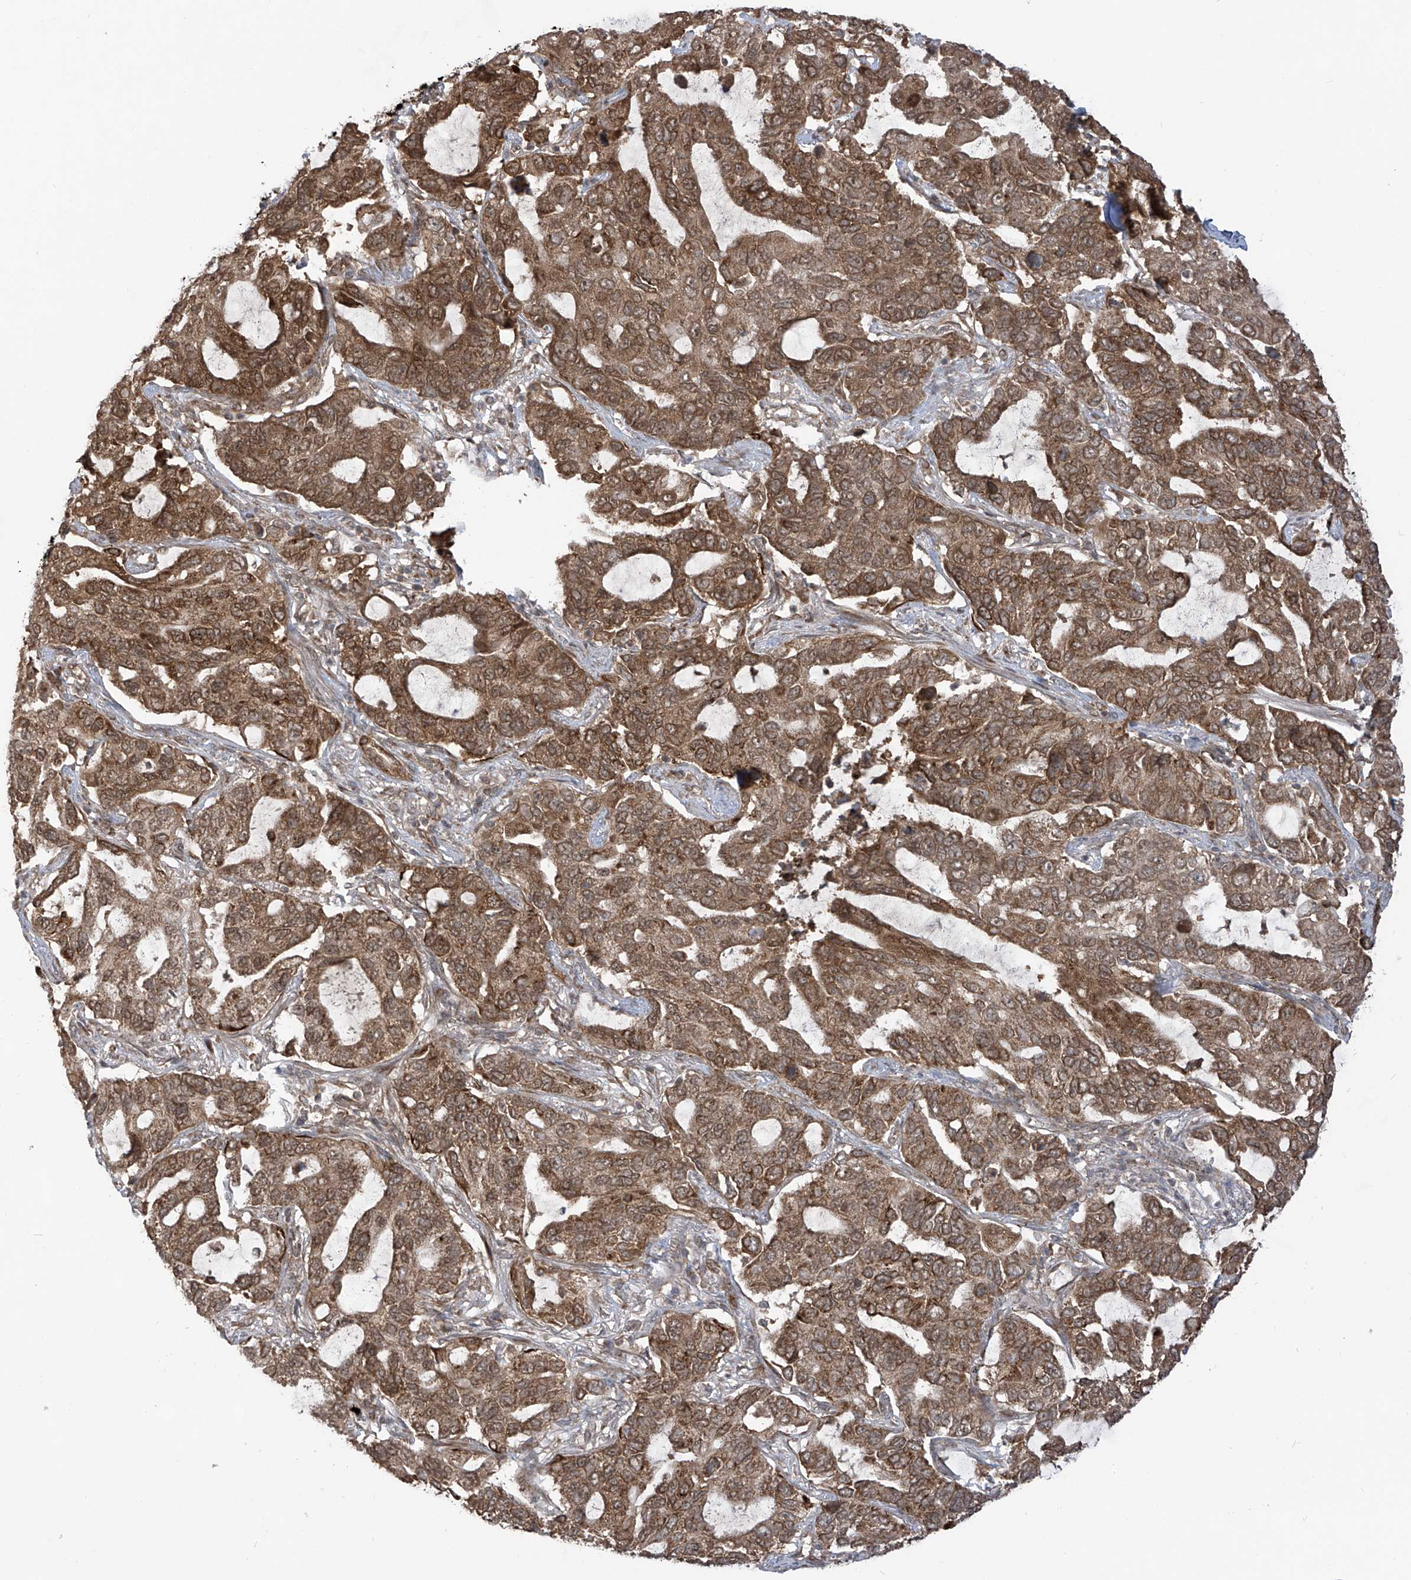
{"staining": {"intensity": "moderate", "quantity": ">75%", "location": "cytoplasmic/membranous"}, "tissue": "lung cancer", "cell_type": "Tumor cells", "image_type": "cancer", "snomed": [{"axis": "morphology", "description": "Adenocarcinoma, NOS"}, {"axis": "topography", "description": "Lung"}], "caption": "Tumor cells display medium levels of moderate cytoplasmic/membranous expression in approximately >75% of cells in human adenocarcinoma (lung).", "gene": "TRIM67", "patient": {"sex": "male", "age": 64}}